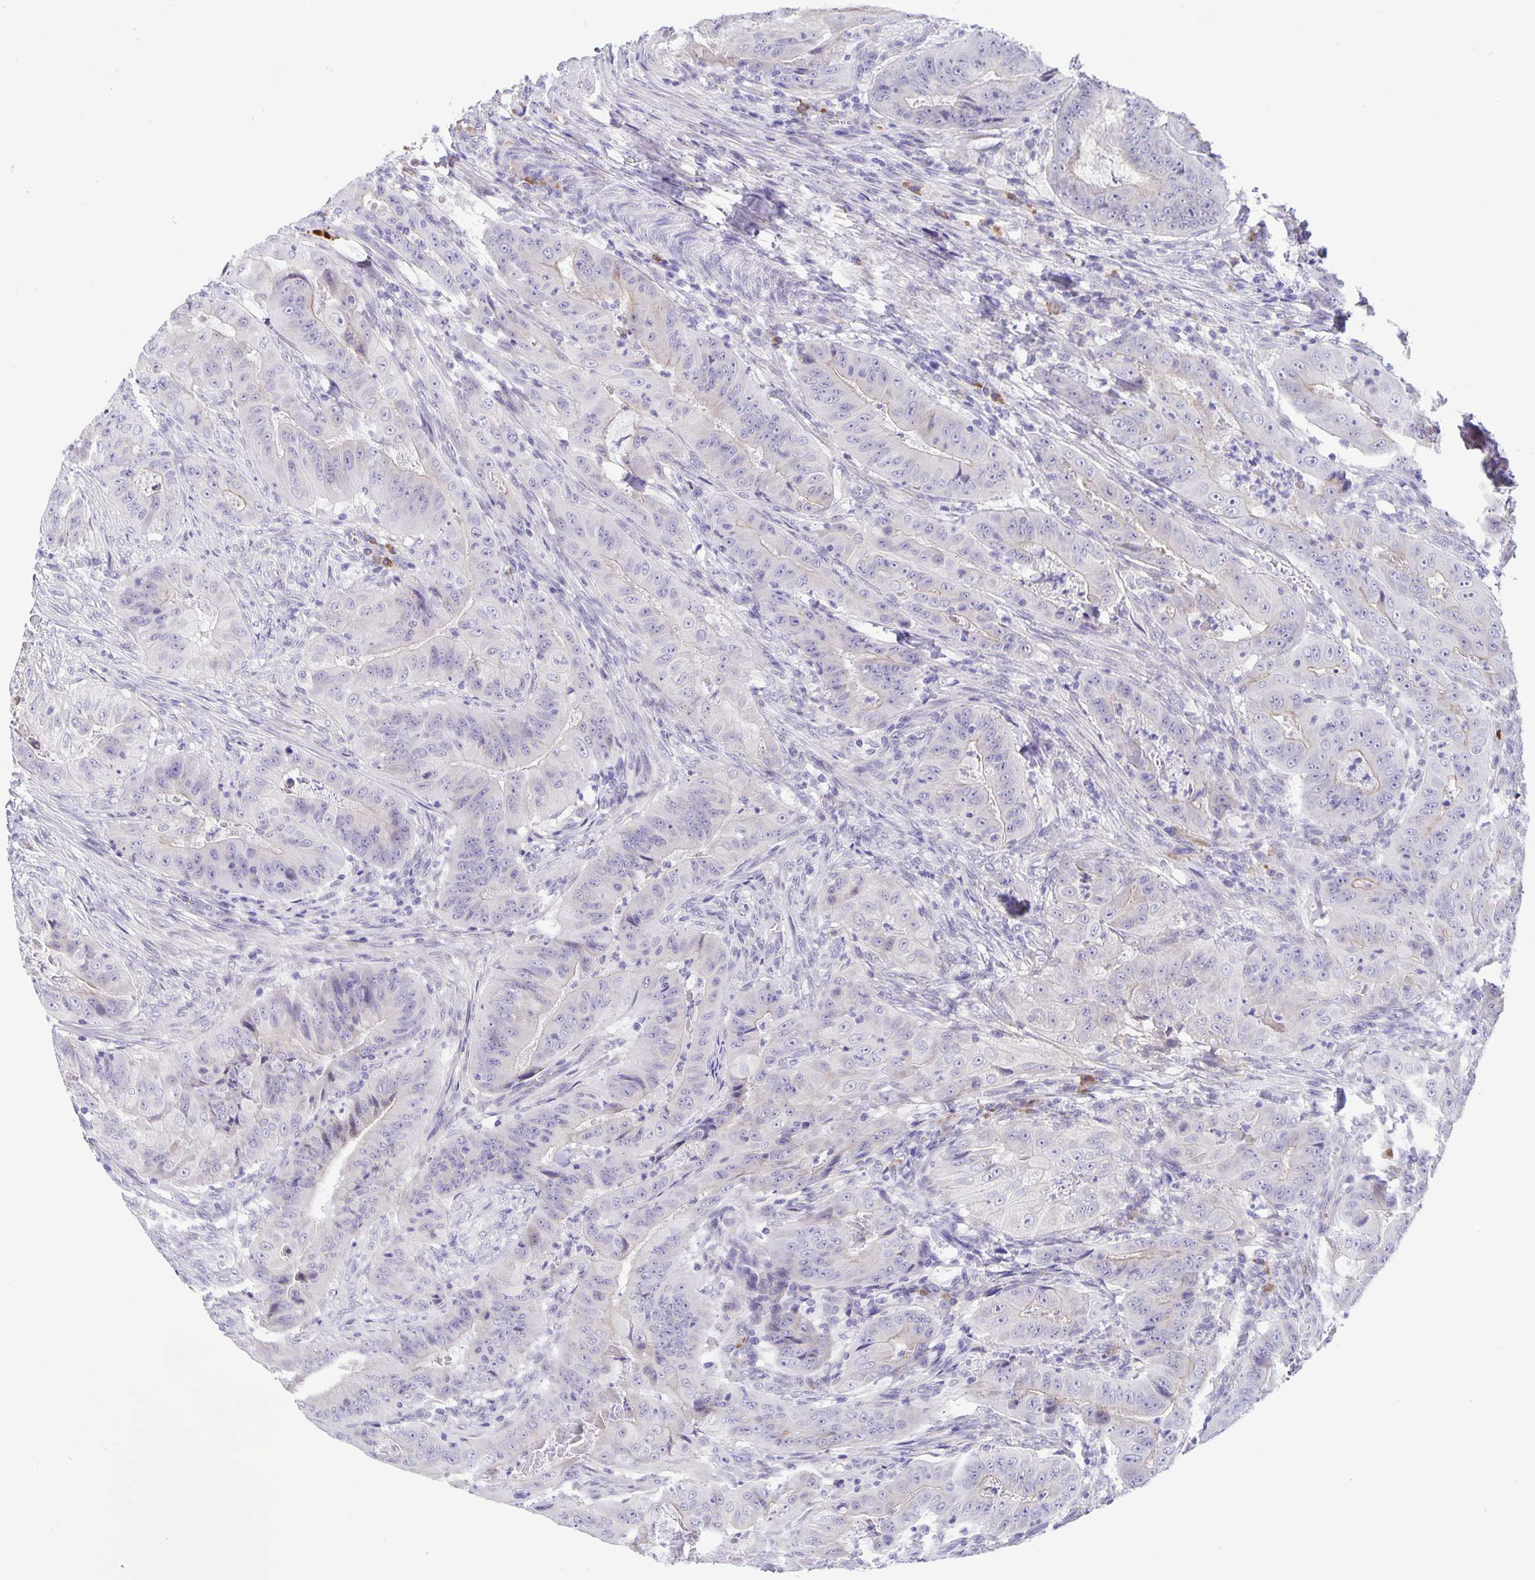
{"staining": {"intensity": "negative", "quantity": "none", "location": "none"}, "tissue": "colorectal cancer", "cell_type": "Tumor cells", "image_type": "cancer", "snomed": [{"axis": "morphology", "description": "Adenocarcinoma, NOS"}, {"axis": "topography", "description": "Colon"}], "caption": "Immunohistochemical staining of adenocarcinoma (colorectal) reveals no significant expression in tumor cells.", "gene": "ERMN", "patient": {"sex": "male", "age": 33}}